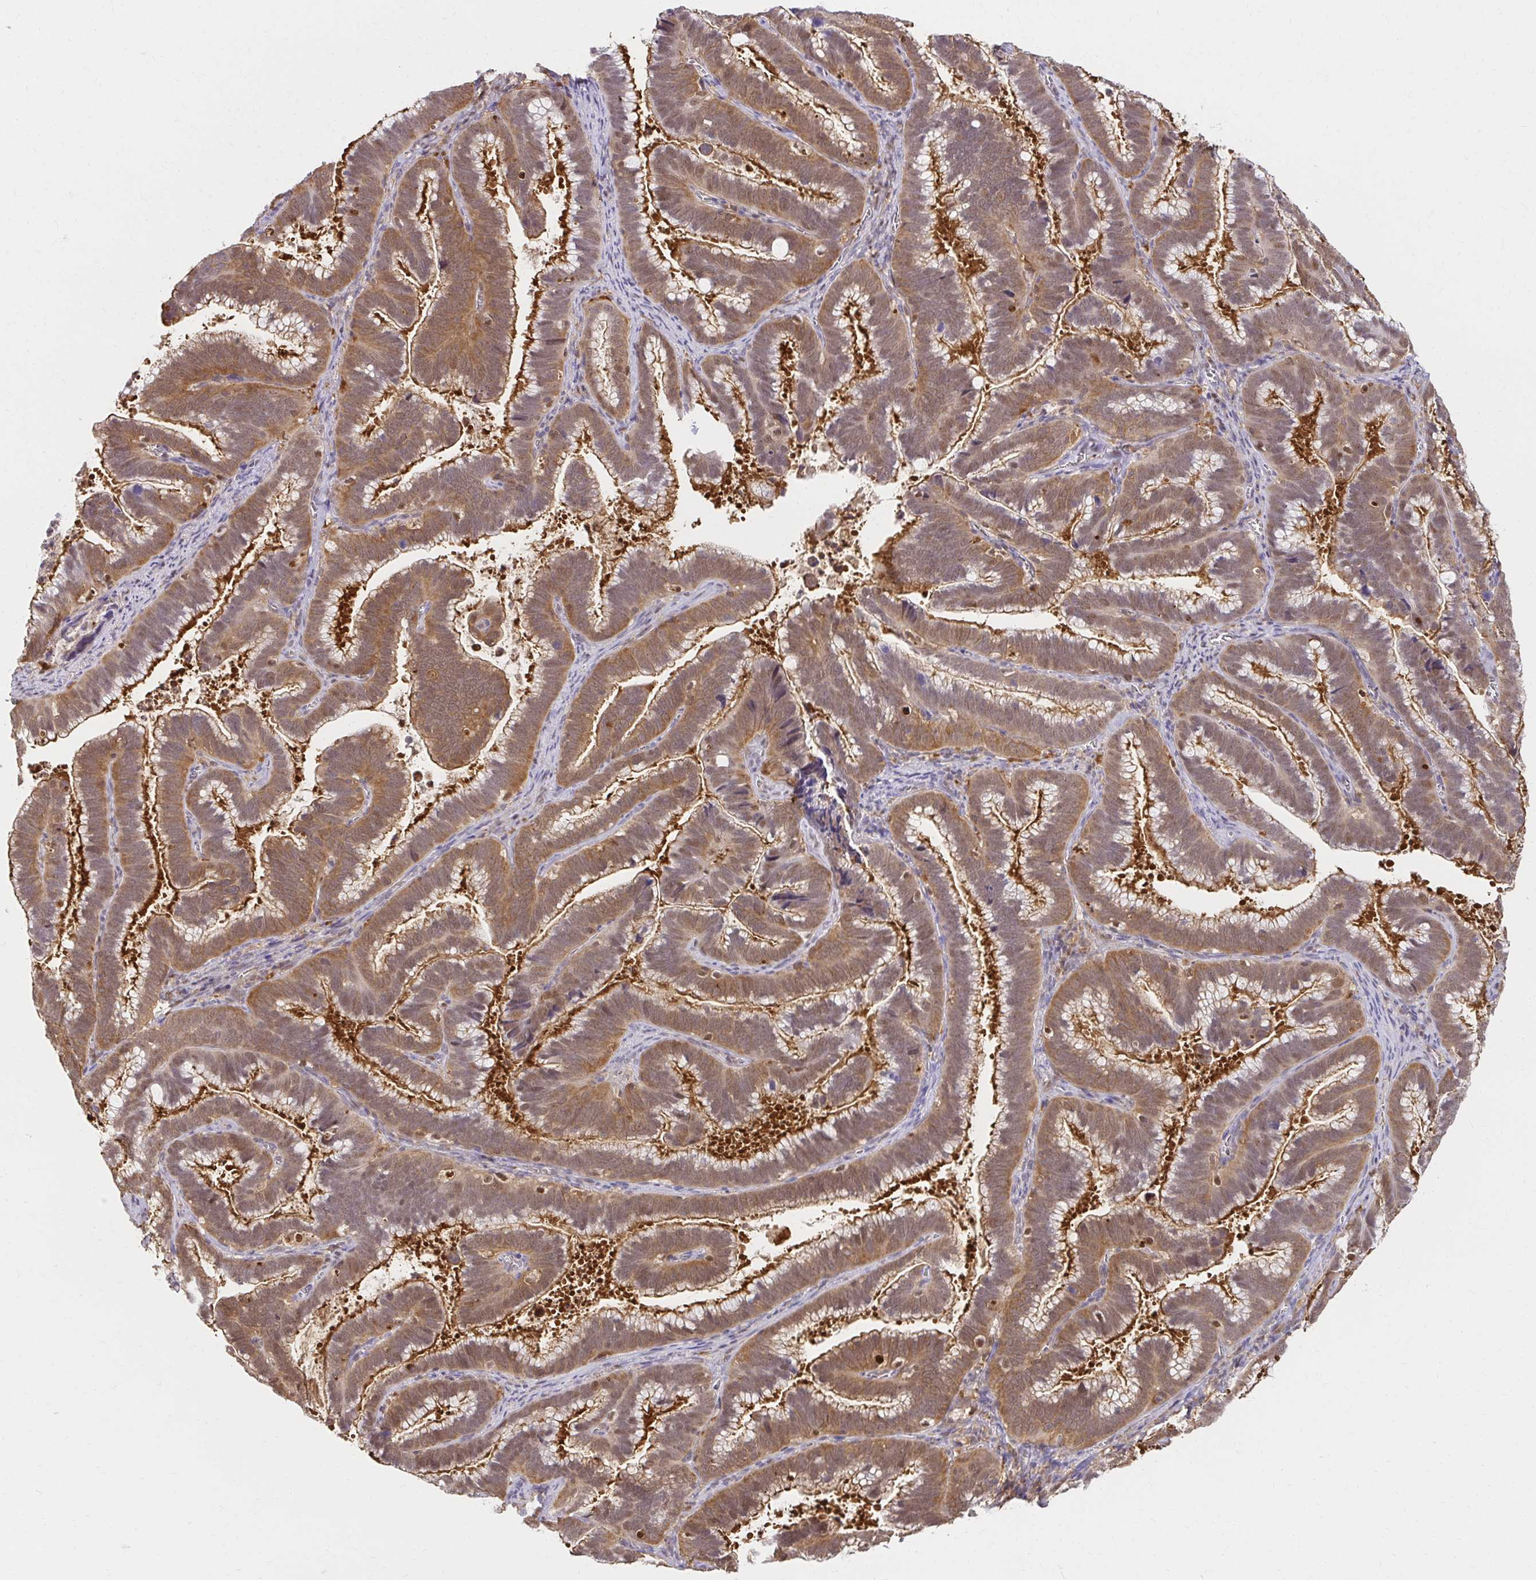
{"staining": {"intensity": "moderate", "quantity": ">75%", "location": "cytoplasmic/membranous,nuclear"}, "tissue": "cervical cancer", "cell_type": "Tumor cells", "image_type": "cancer", "snomed": [{"axis": "morphology", "description": "Adenocarcinoma, NOS"}, {"axis": "topography", "description": "Cervix"}], "caption": "Immunohistochemistry (IHC) histopathology image of neoplastic tissue: human cervical cancer stained using IHC shows medium levels of moderate protein expression localized specifically in the cytoplasmic/membranous and nuclear of tumor cells, appearing as a cytoplasmic/membranous and nuclear brown color.", "gene": "PSMA4", "patient": {"sex": "female", "age": 61}}